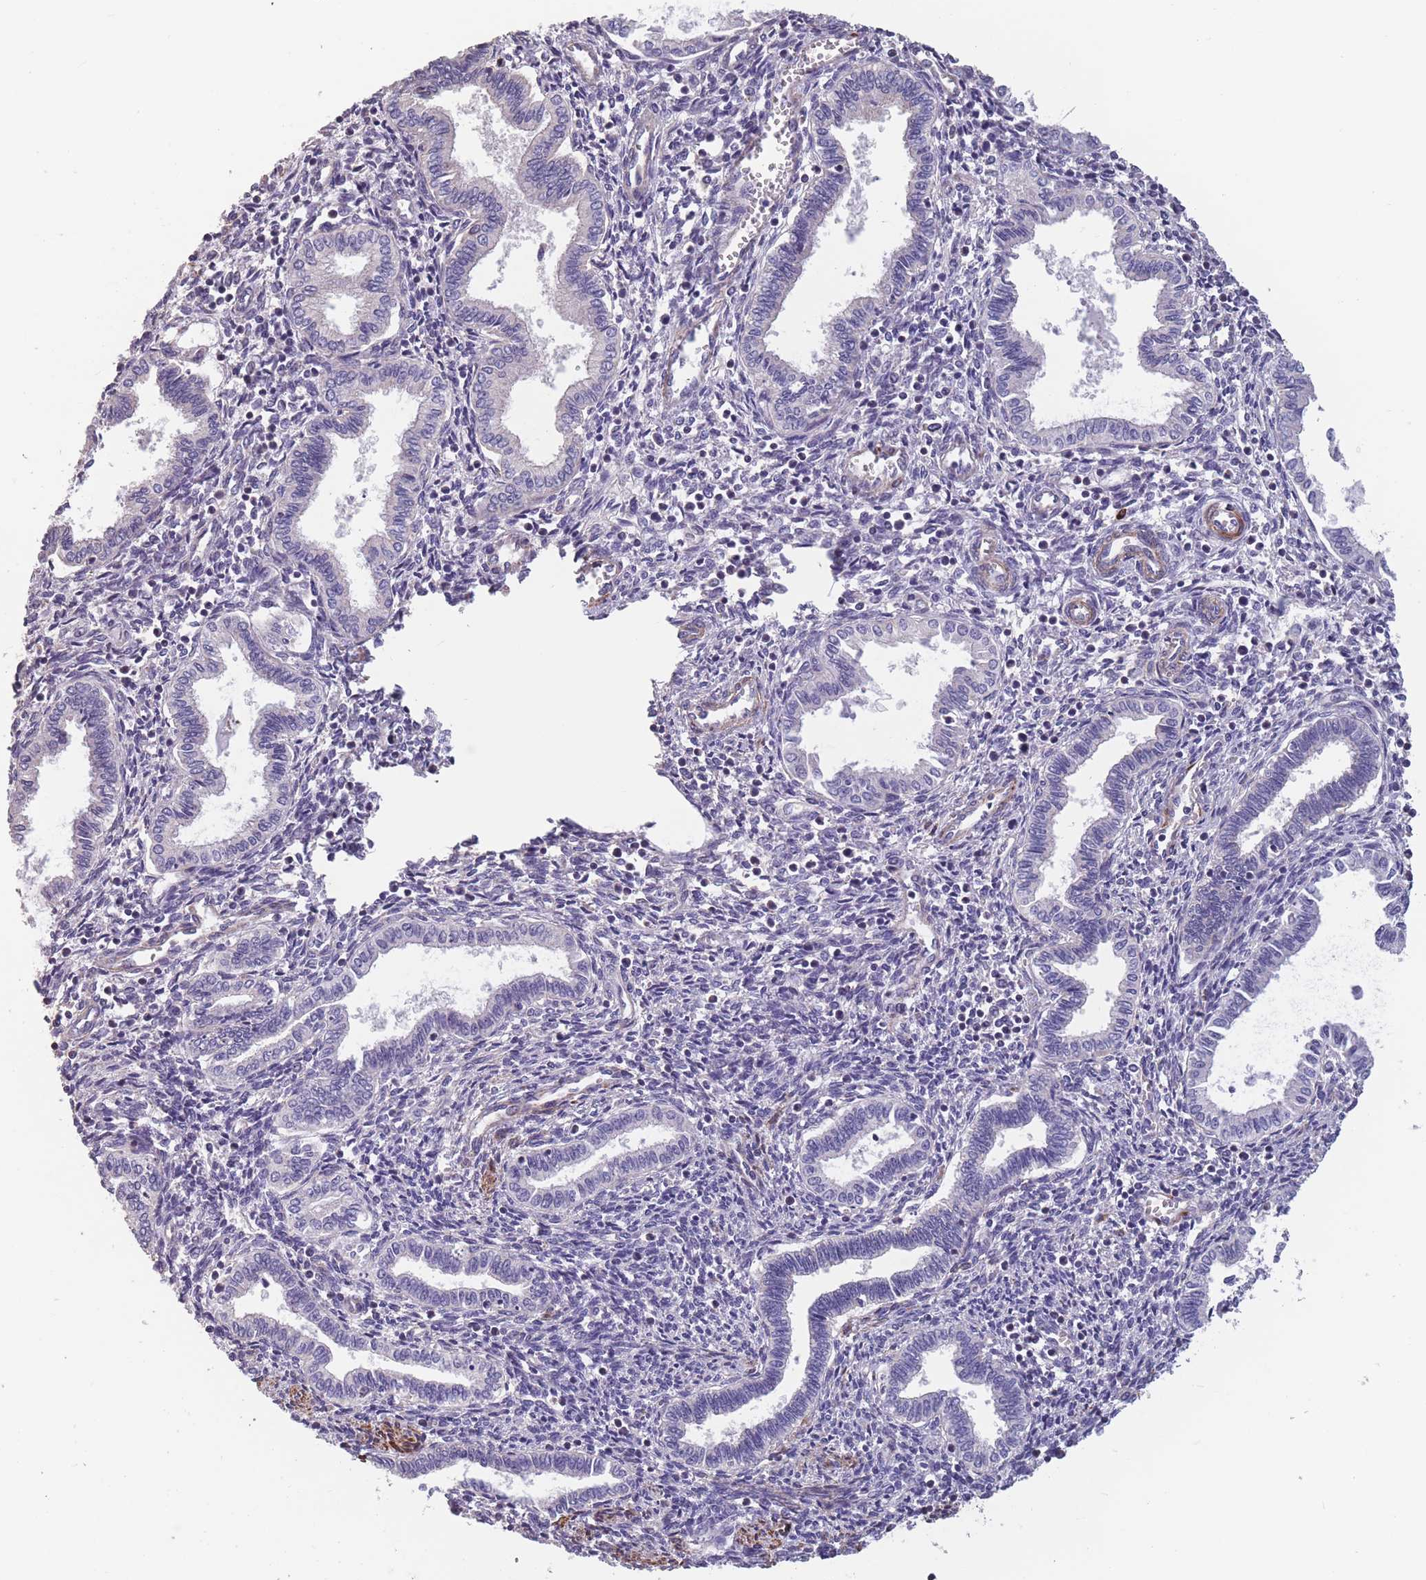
{"staining": {"intensity": "negative", "quantity": "none", "location": "none"}, "tissue": "endometrium", "cell_type": "Cells in endometrial stroma", "image_type": "normal", "snomed": [{"axis": "morphology", "description": "Normal tissue, NOS"}, {"axis": "topography", "description": "Endometrium"}], "caption": "High magnification brightfield microscopy of benign endometrium stained with DAB (brown) and counterstained with hematoxylin (blue): cells in endometrial stroma show no significant expression.", "gene": "TOMM40L", "patient": {"sex": "female", "age": 37}}